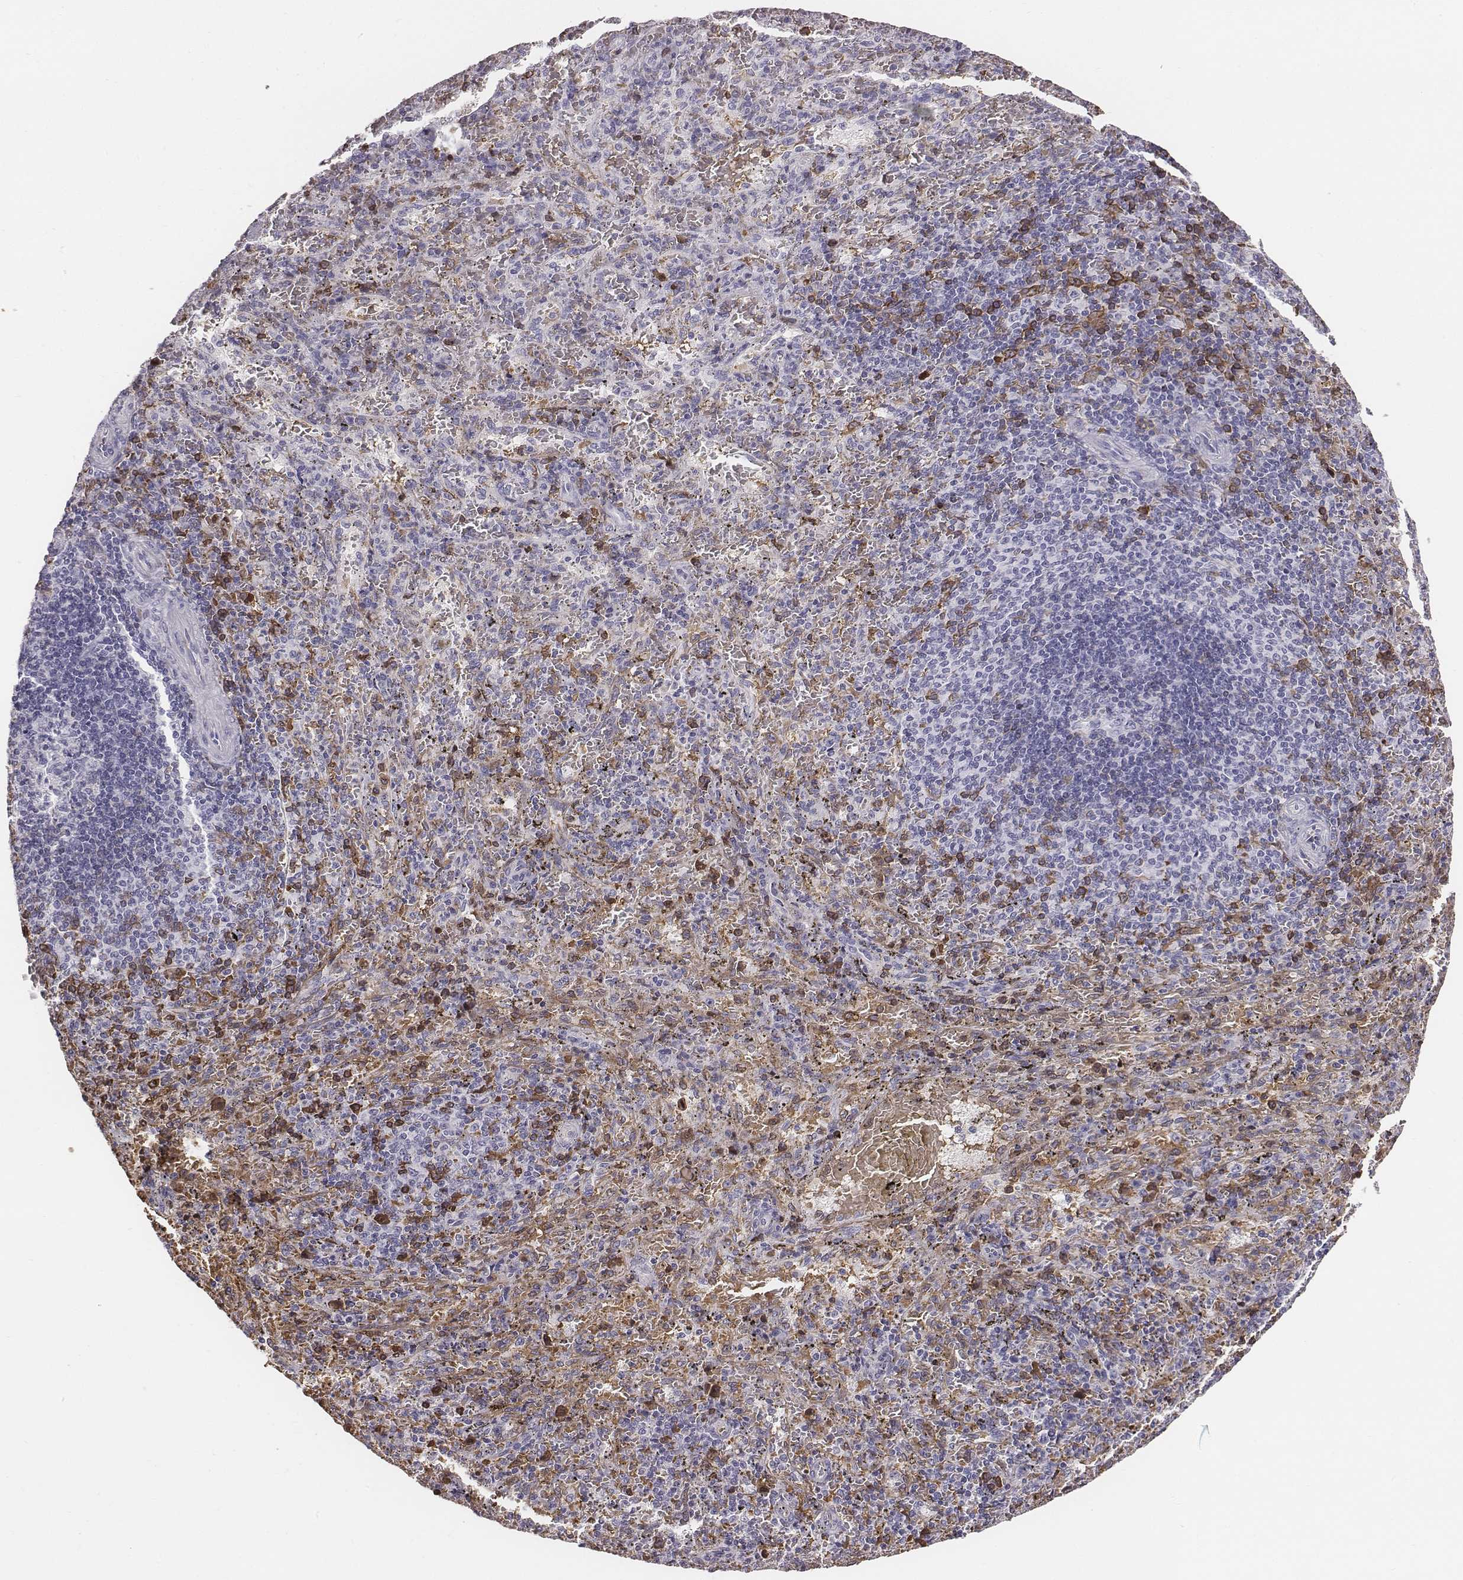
{"staining": {"intensity": "strong", "quantity": "<25%", "location": "cytoplasmic/membranous"}, "tissue": "spleen", "cell_type": "Cells in red pulp", "image_type": "normal", "snomed": [{"axis": "morphology", "description": "Normal tissue, NOS"}, {"axis": "topography", "description": "Spleen"}], "caption": "Brown immunohistochemical staining in benign spleen exhibits strong cytoplasmic/membranous staining in about <25% of cells in red pulp.", "gene": "HBZ", "patient": {"sex": "male", "age": 57}}